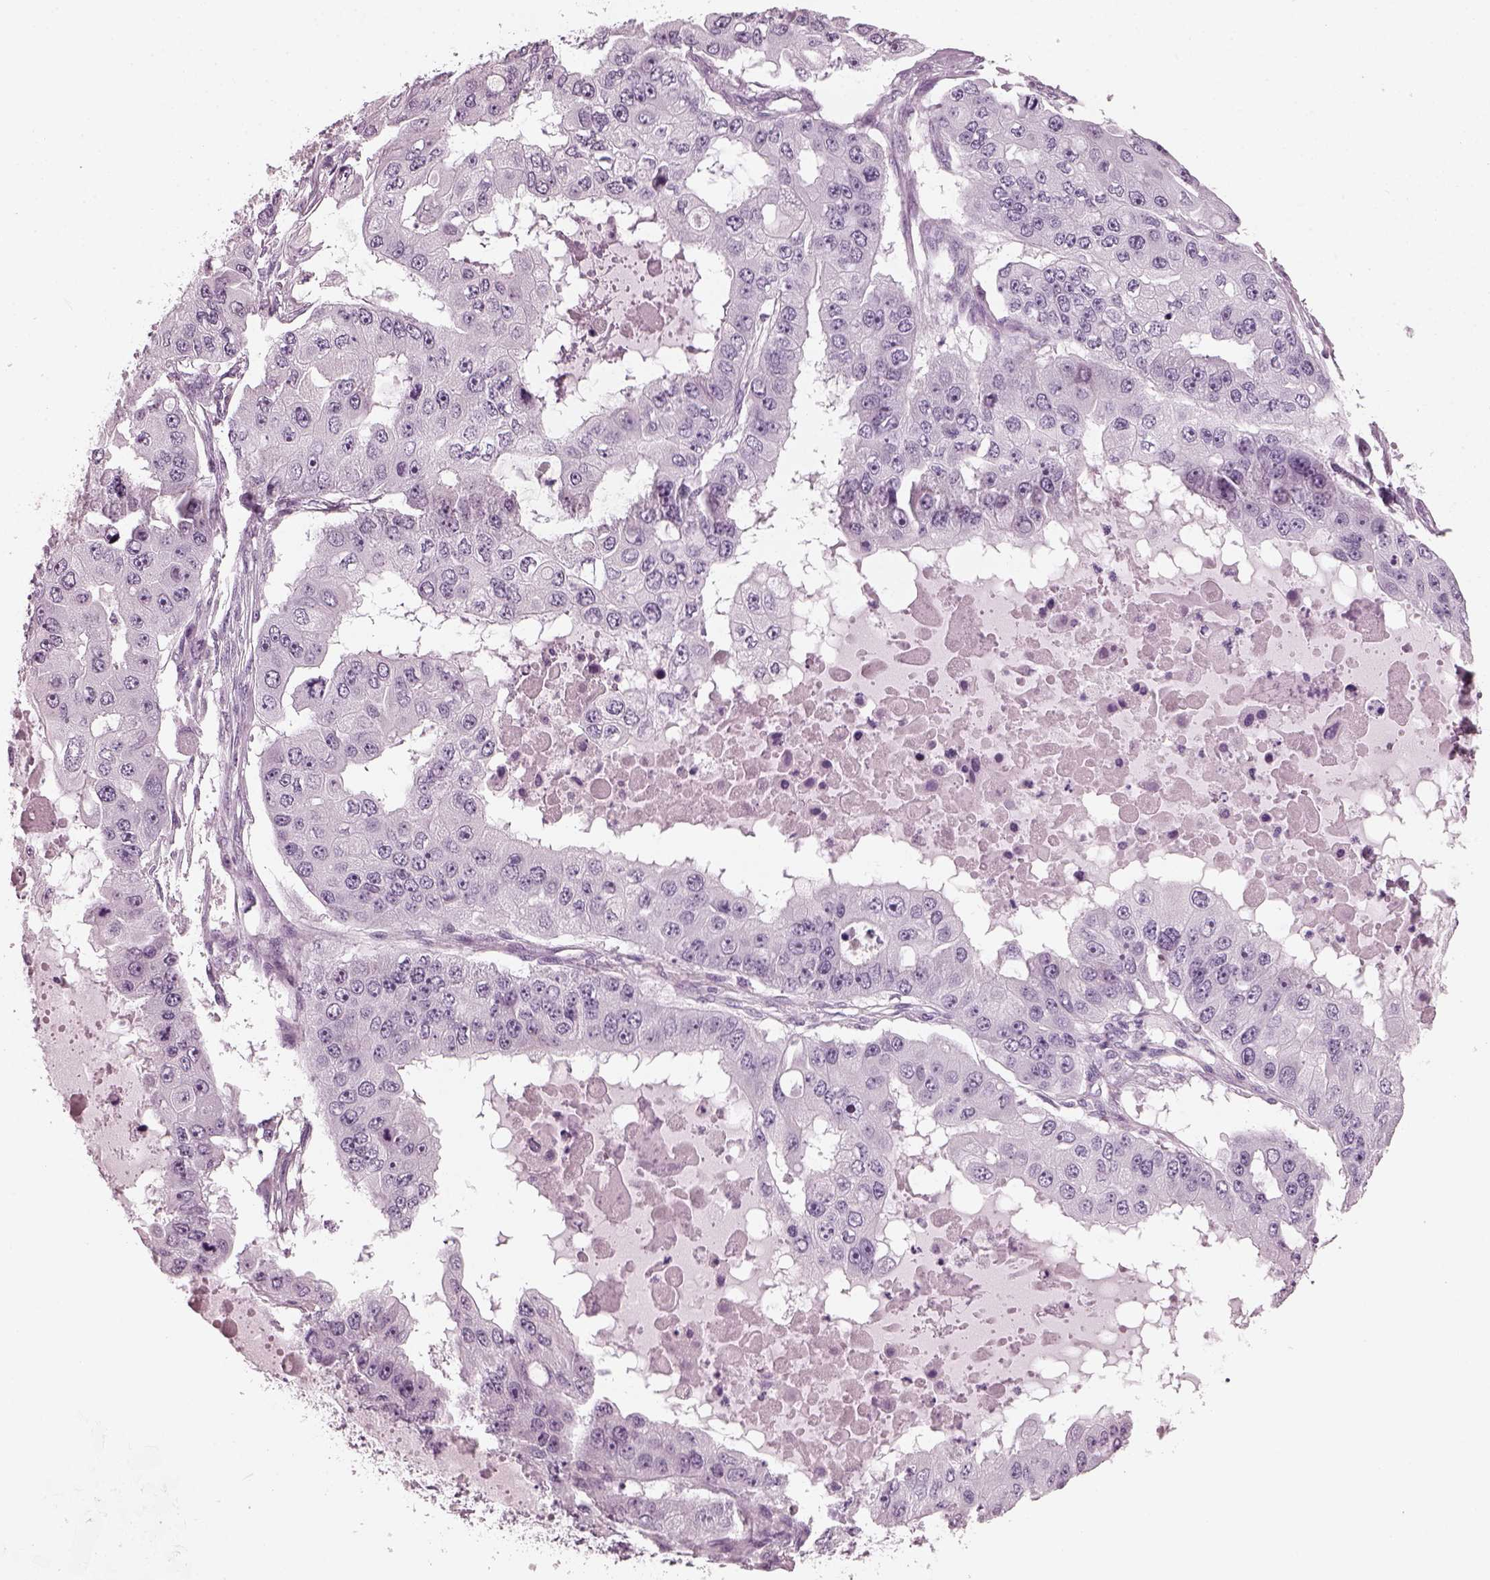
{"staining": {"intensity": "negative", "quantity": "none", "location": "none"}, "tissue": "ovarian cancer", "cell_type": "Tumor cells", "image_type": "cancer", "snomed": [{"axis": "morphology", "description": "Cystadenocarcinoma, serous, NOS"}, {"axis": "topography", "description": "Ovary"}], "caption": "Human serous cystadenocarcinoma (ovarian) stained for a protein using immunohistochemistry reveals no positivity in tumor cells.", "gene": "RCVRN", "patient": {"sex": "female", "age": 56}}